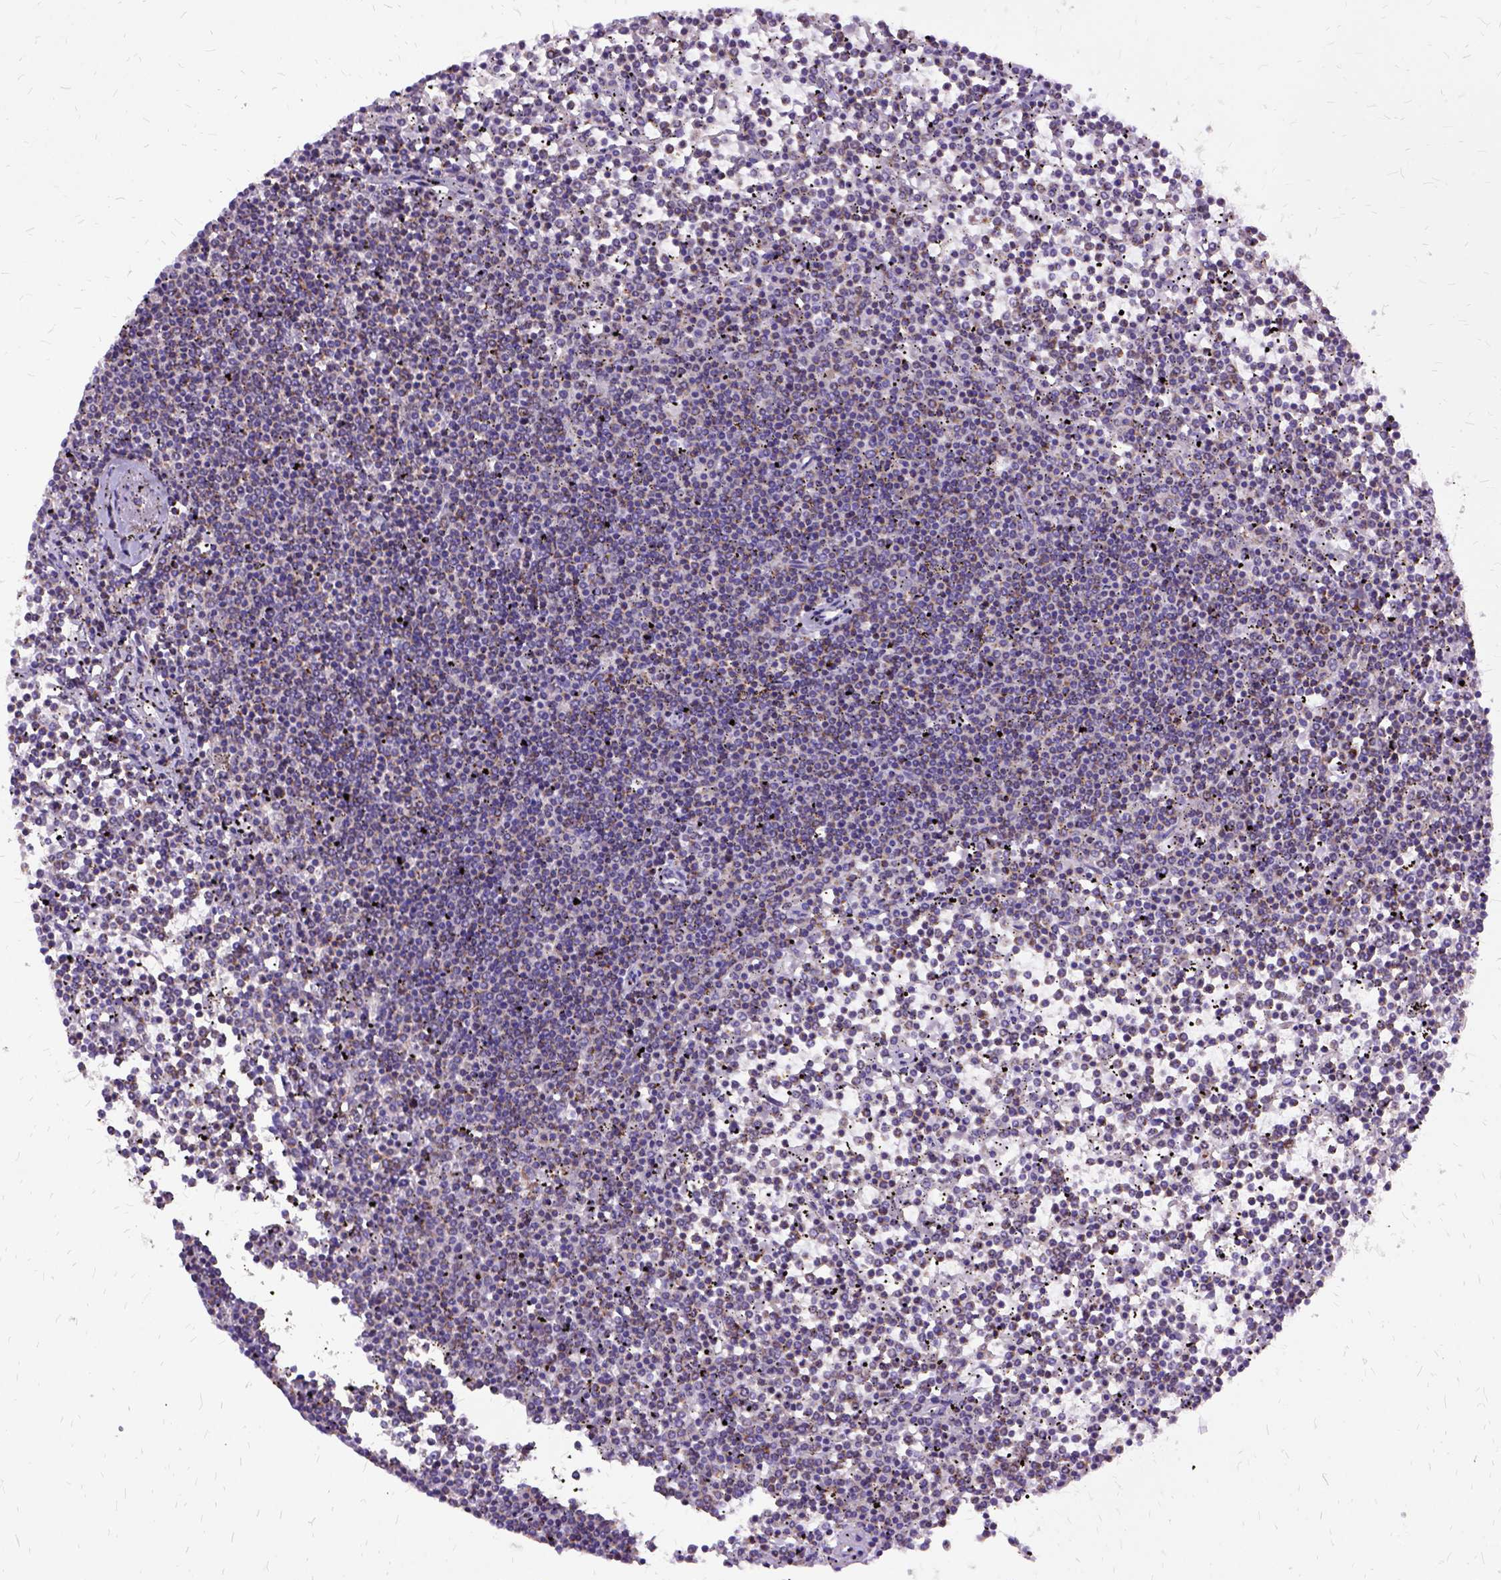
{"staining": {"intensity": "weak", "quantity": "<25%", "location": "cytoplasmic/membranous"}, "tissue": "lymphoma", "cell_type": "Tumor cells", "image_type": "cancer", "snomed": [{"axis": "morphology", "description": "Malignant lymphoma, non-Hodgkin's type, Low grade"}, {"axis": "topography", "description": "Spleen"}], "caption": "IHC histopathology image of neoplastic tissue: lymphoma stained with DAB (3,3'-diaminobenzidine) reveals no significant protein staining in tumor cells.", "gene": "OXCT1", "patient": {"sex": "female", "age": 19}}